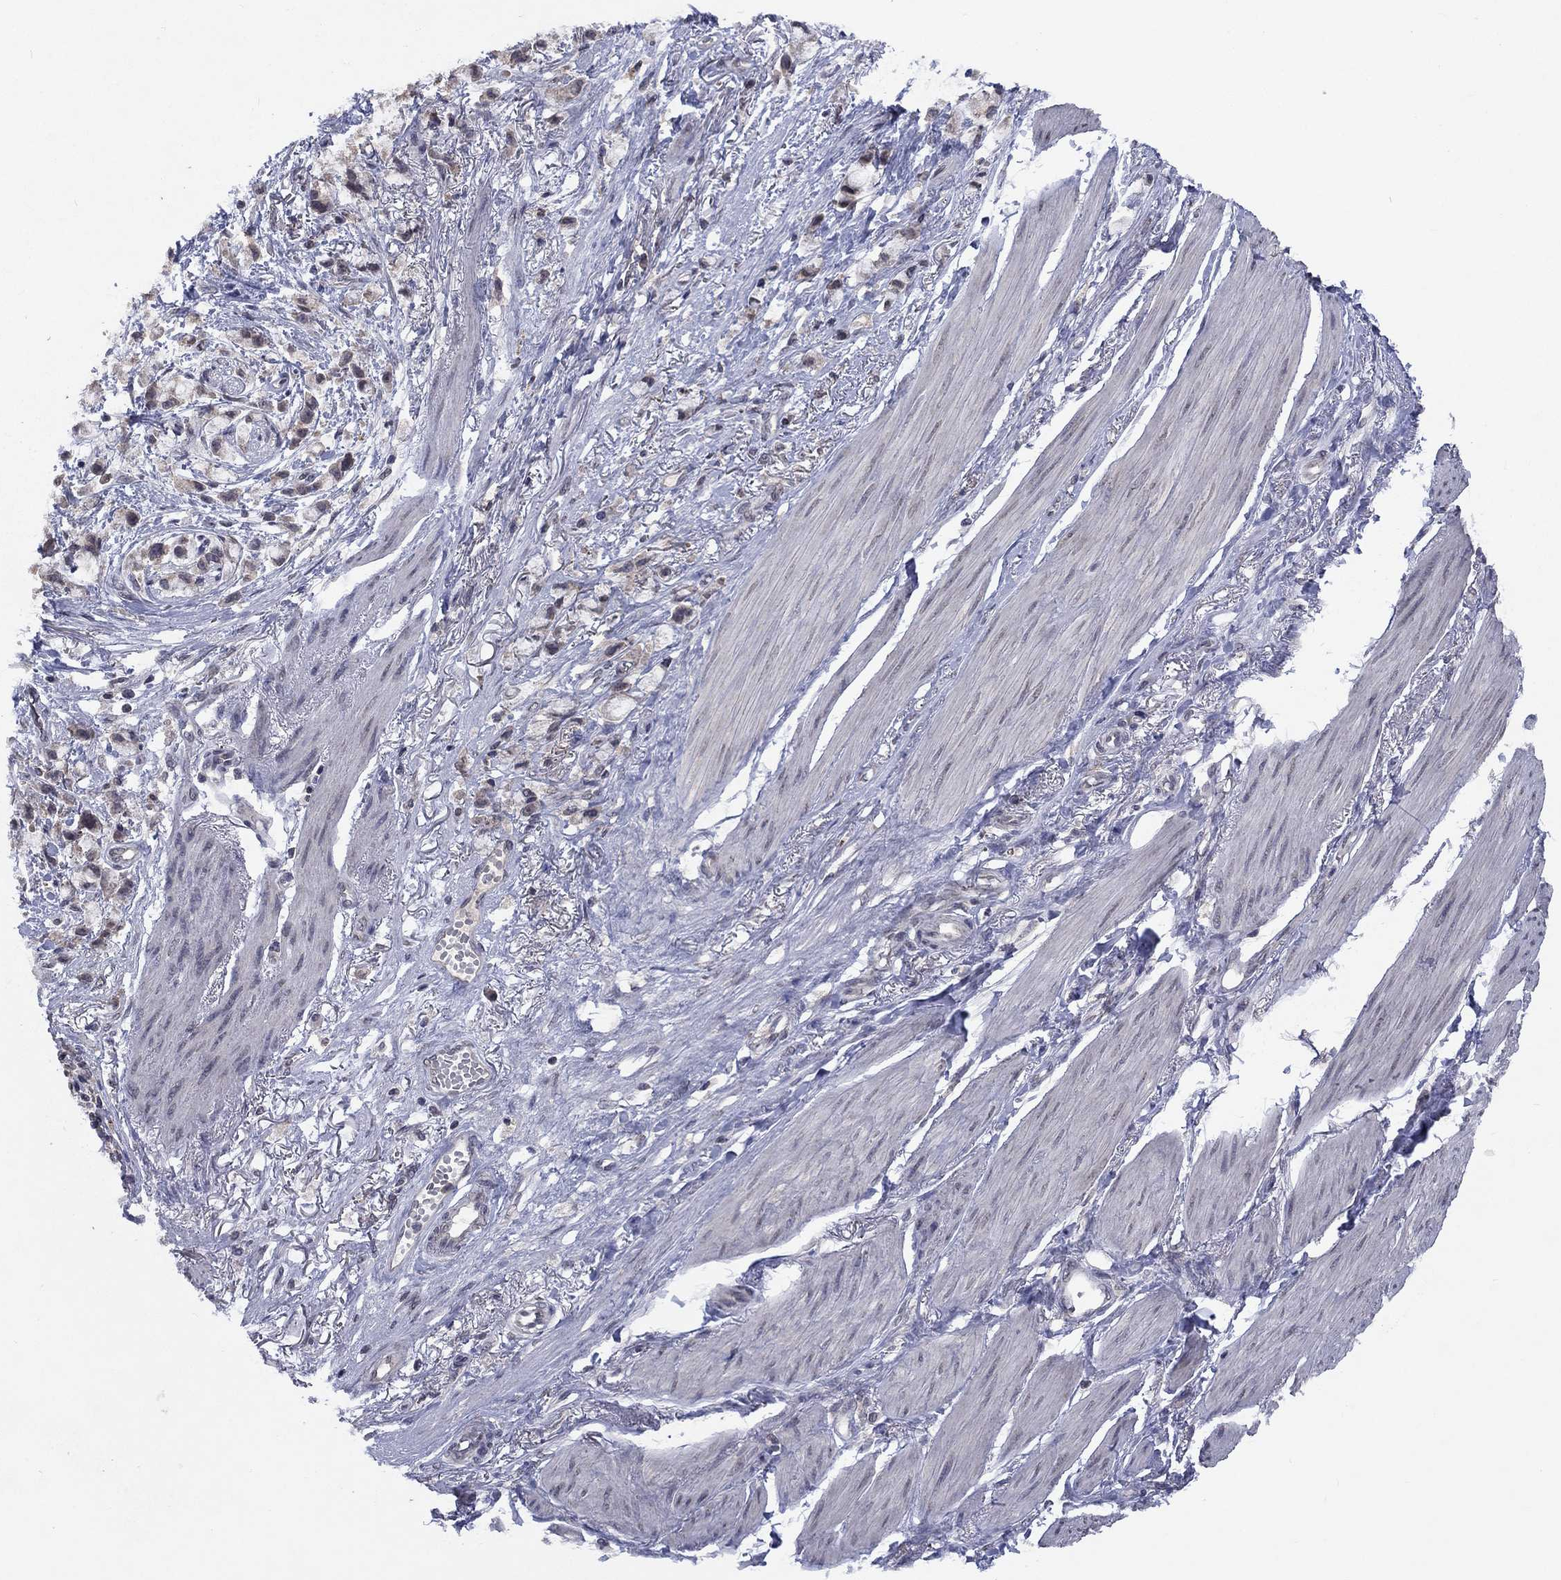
{"staining": {"intensity": "weak", "quantity": "25%-75%", "location": "cytoplasmic/membranous"}, "tissue": "stomach cancer", "cell_type": "Tumor cells", "image_type": "cancer", "snomed": [{"axis": "morphology", "description": "Adenocarcinoma, NOS"}, {"axis": "topography", "description": "Stomach"}], "caption": "Human stomach adenocarcinoma stained for a protein (brown) displays weak cytoplasmic/membranous positive staining in approximately 25%-75% of tumor cells.", "gene": "SPATA33", "patient": {"sex": "female", "age": 81}}